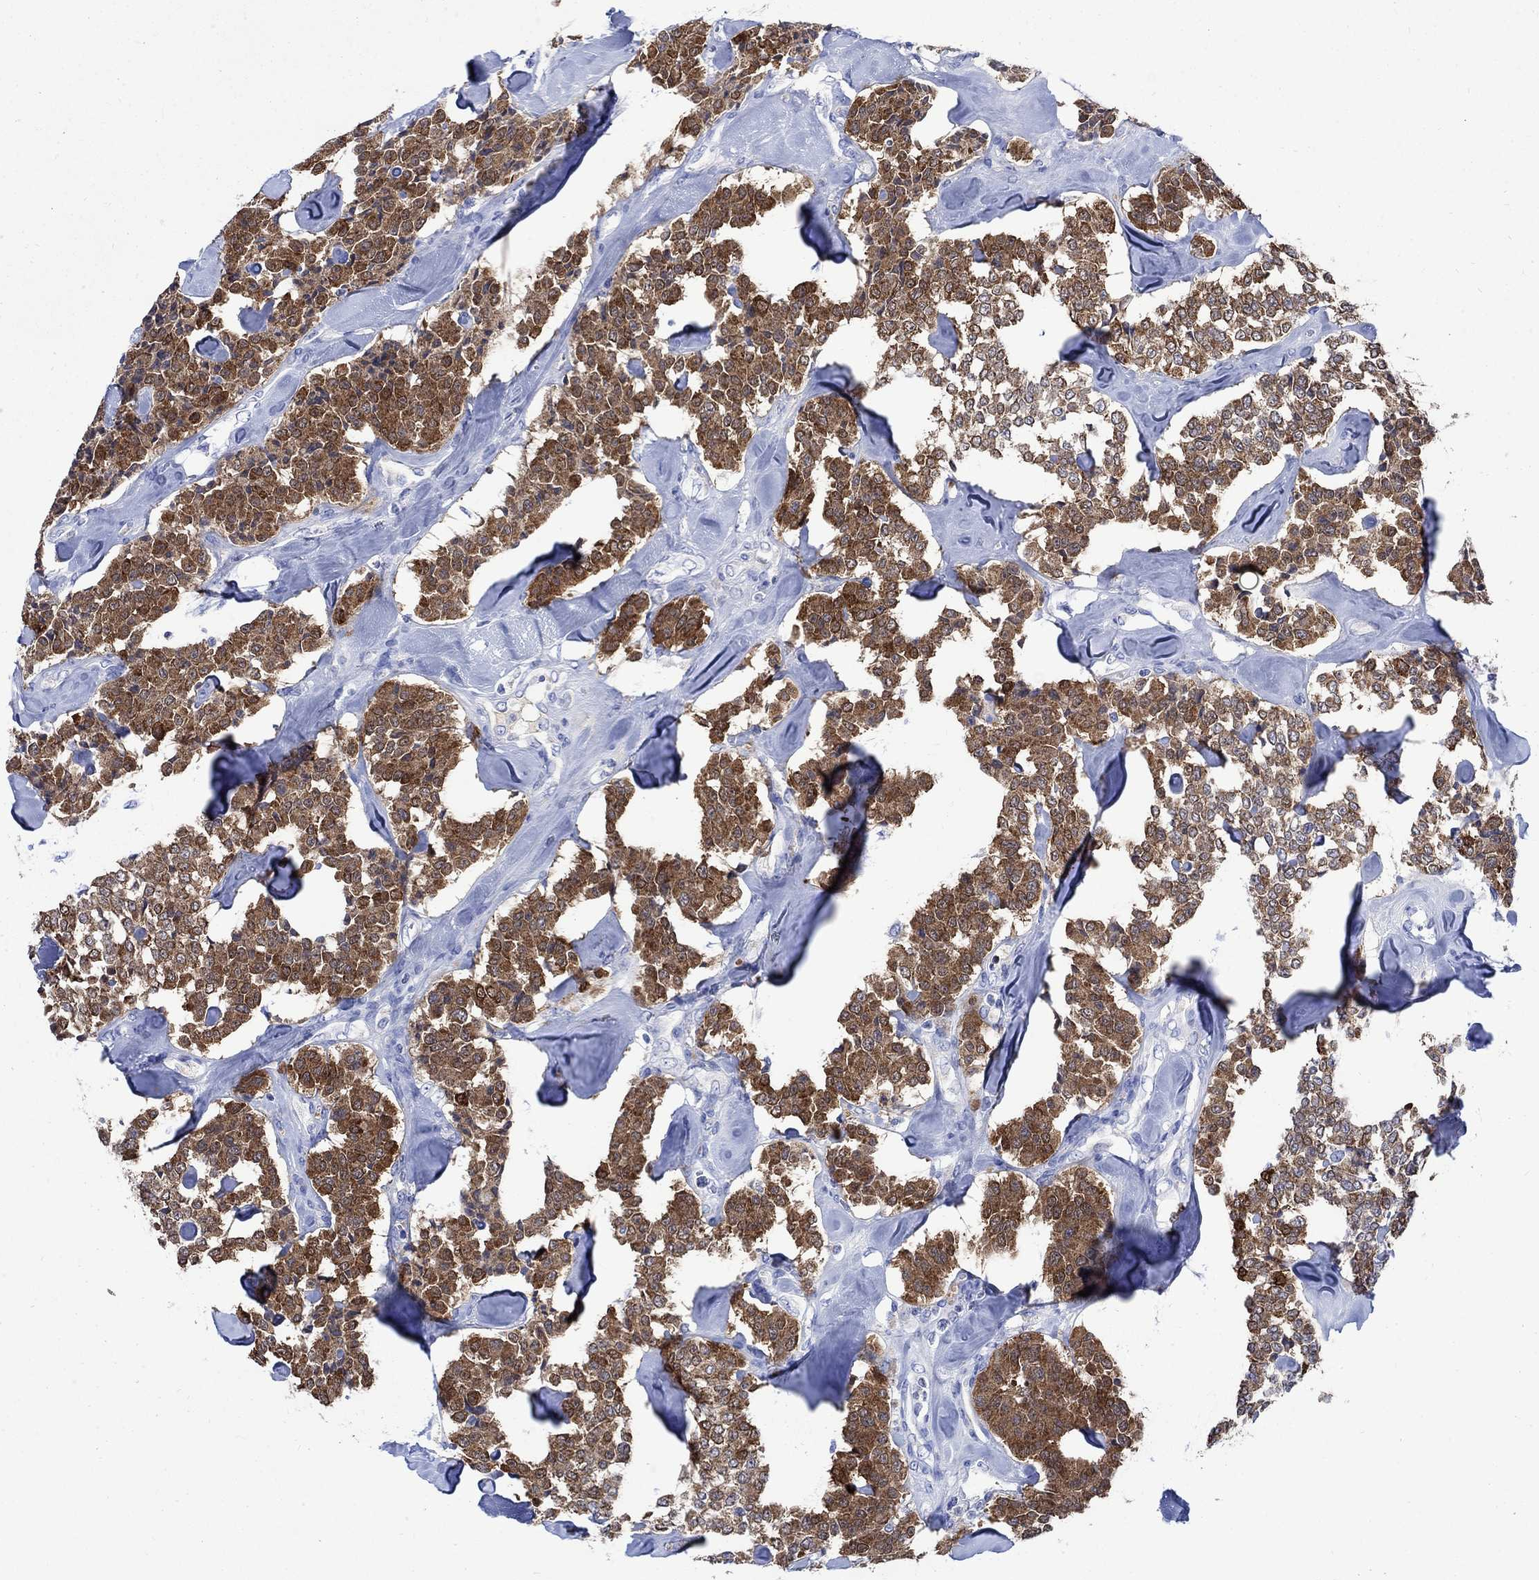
{"staining": {"intensity": "strong", "quantity": ">75%", "location": "cytoplasmic/membranous"}, "tissue": "carcinoid", "cell_type": "Tumor cells", "image_type": "cancer", "snomed": [{"axis": "morphology", "description": "Carcinoid, malignant, NOS"}, {"axis": "topography", "description": "Pancreas"}], "caption": "This photomicrograph shows immunohistochemistry (IHC) staining of carcinoid (malignant), with high strong cytoplasmic/membranous positivity in approximately >75% of tumor cells.", "gene": "CPLX2", "patient": {"sex": "male", "age": 41}}